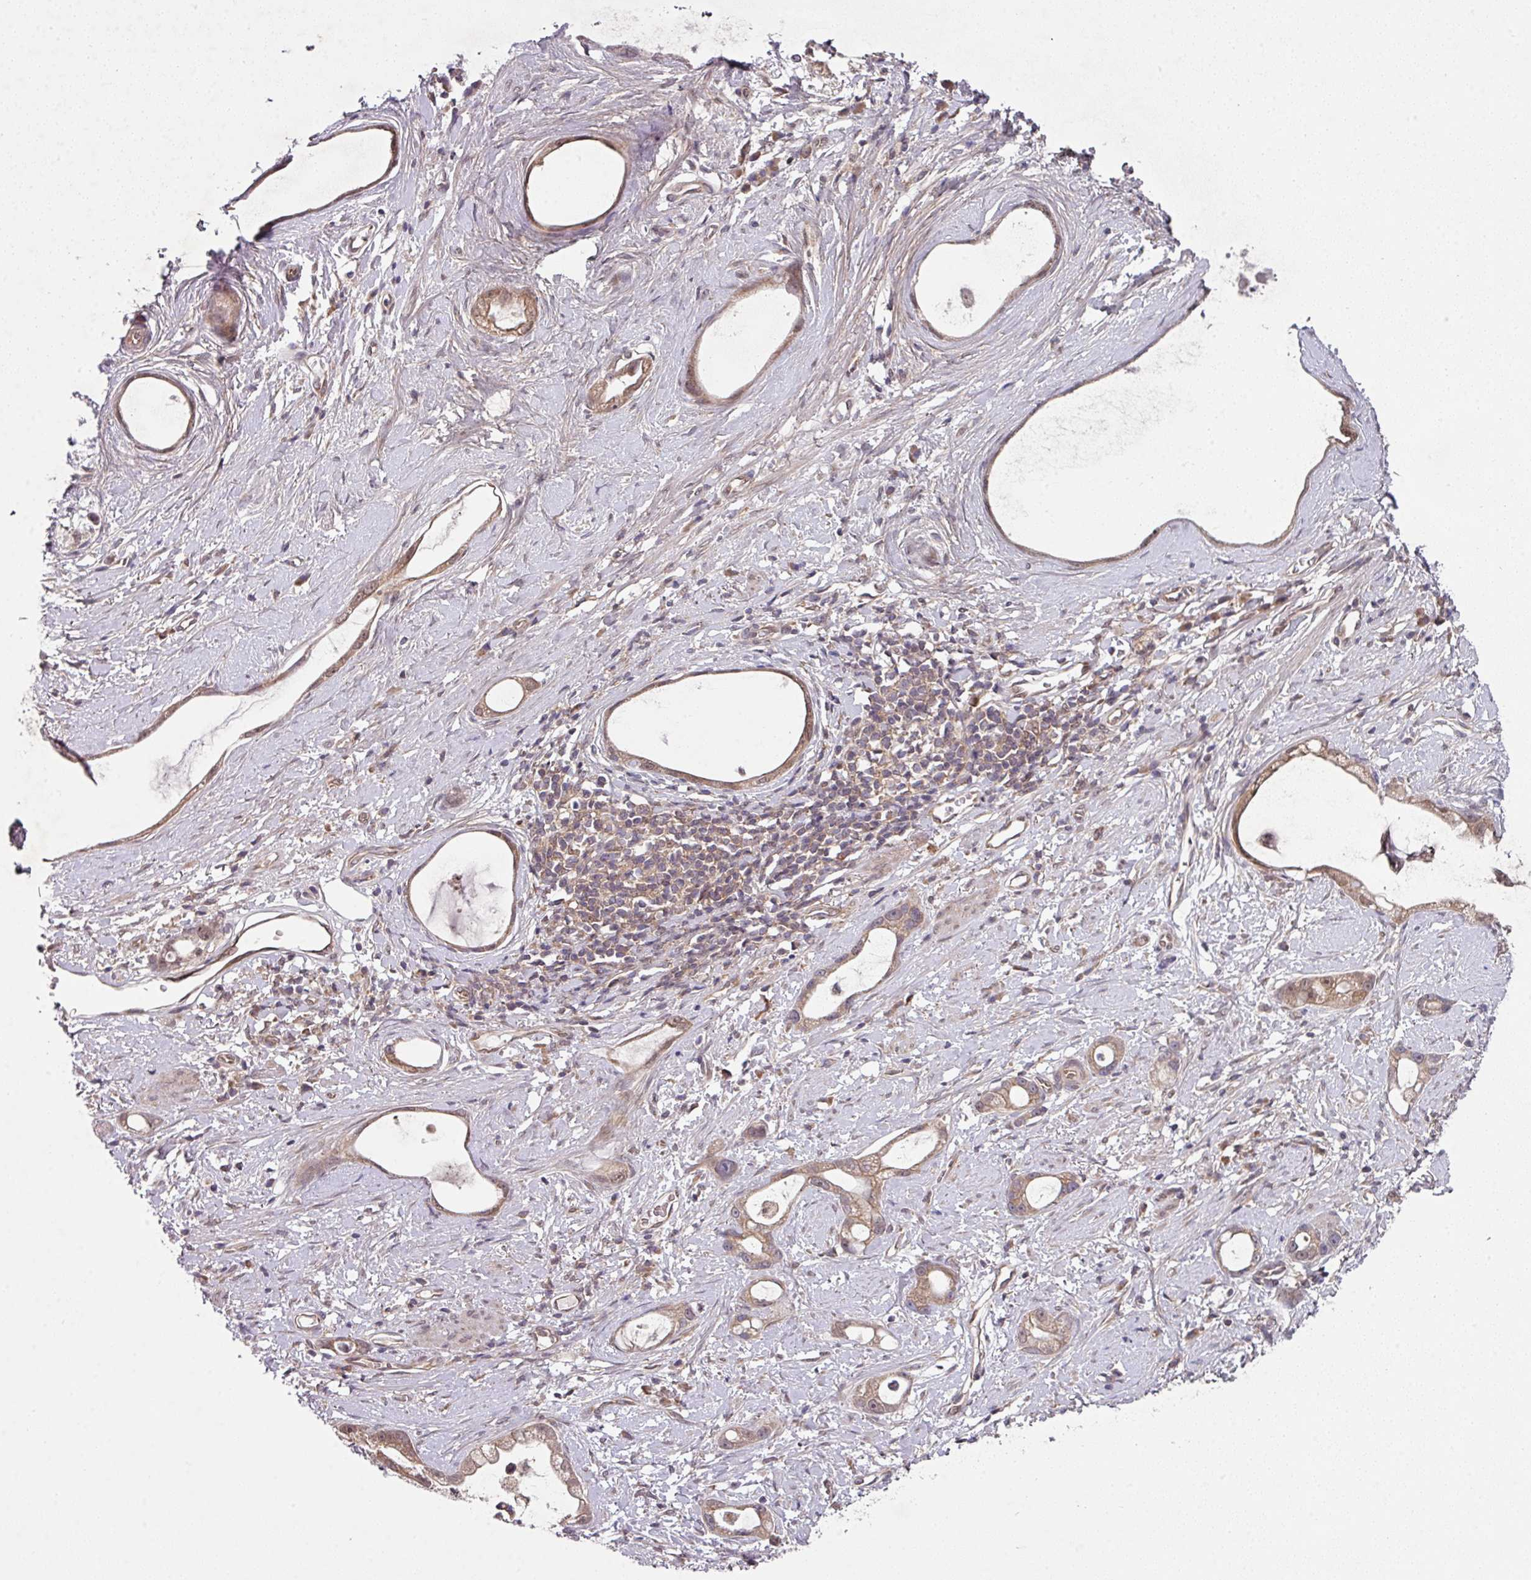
{"staining": {"intensity": "moderate", "quantity": ">75%", "location": "cytoplasmic/membranous,nuclear"}, "tissue": "stomach cancer", "cell_type": "Tumor cells", "image_type": "cancer", "snomed": [{"axis": "morphology", "description": "Adenocarcinoma, NOS"}, {"axis": "topography", "description": "Stomach"}], "caption": "A histopathology image of stomach cancer (adenocarcinoma) stained for a protein displays moderate cytoplasmic/membranous and nuclear brown staining in tumor cells. The staining is performed using DAB brown chromogen to label protein expression. The nuclei are counter-stained blue using hematoxylin.", "gene": "CAMLG", "patient": {"sex": "male", "age": 55}}